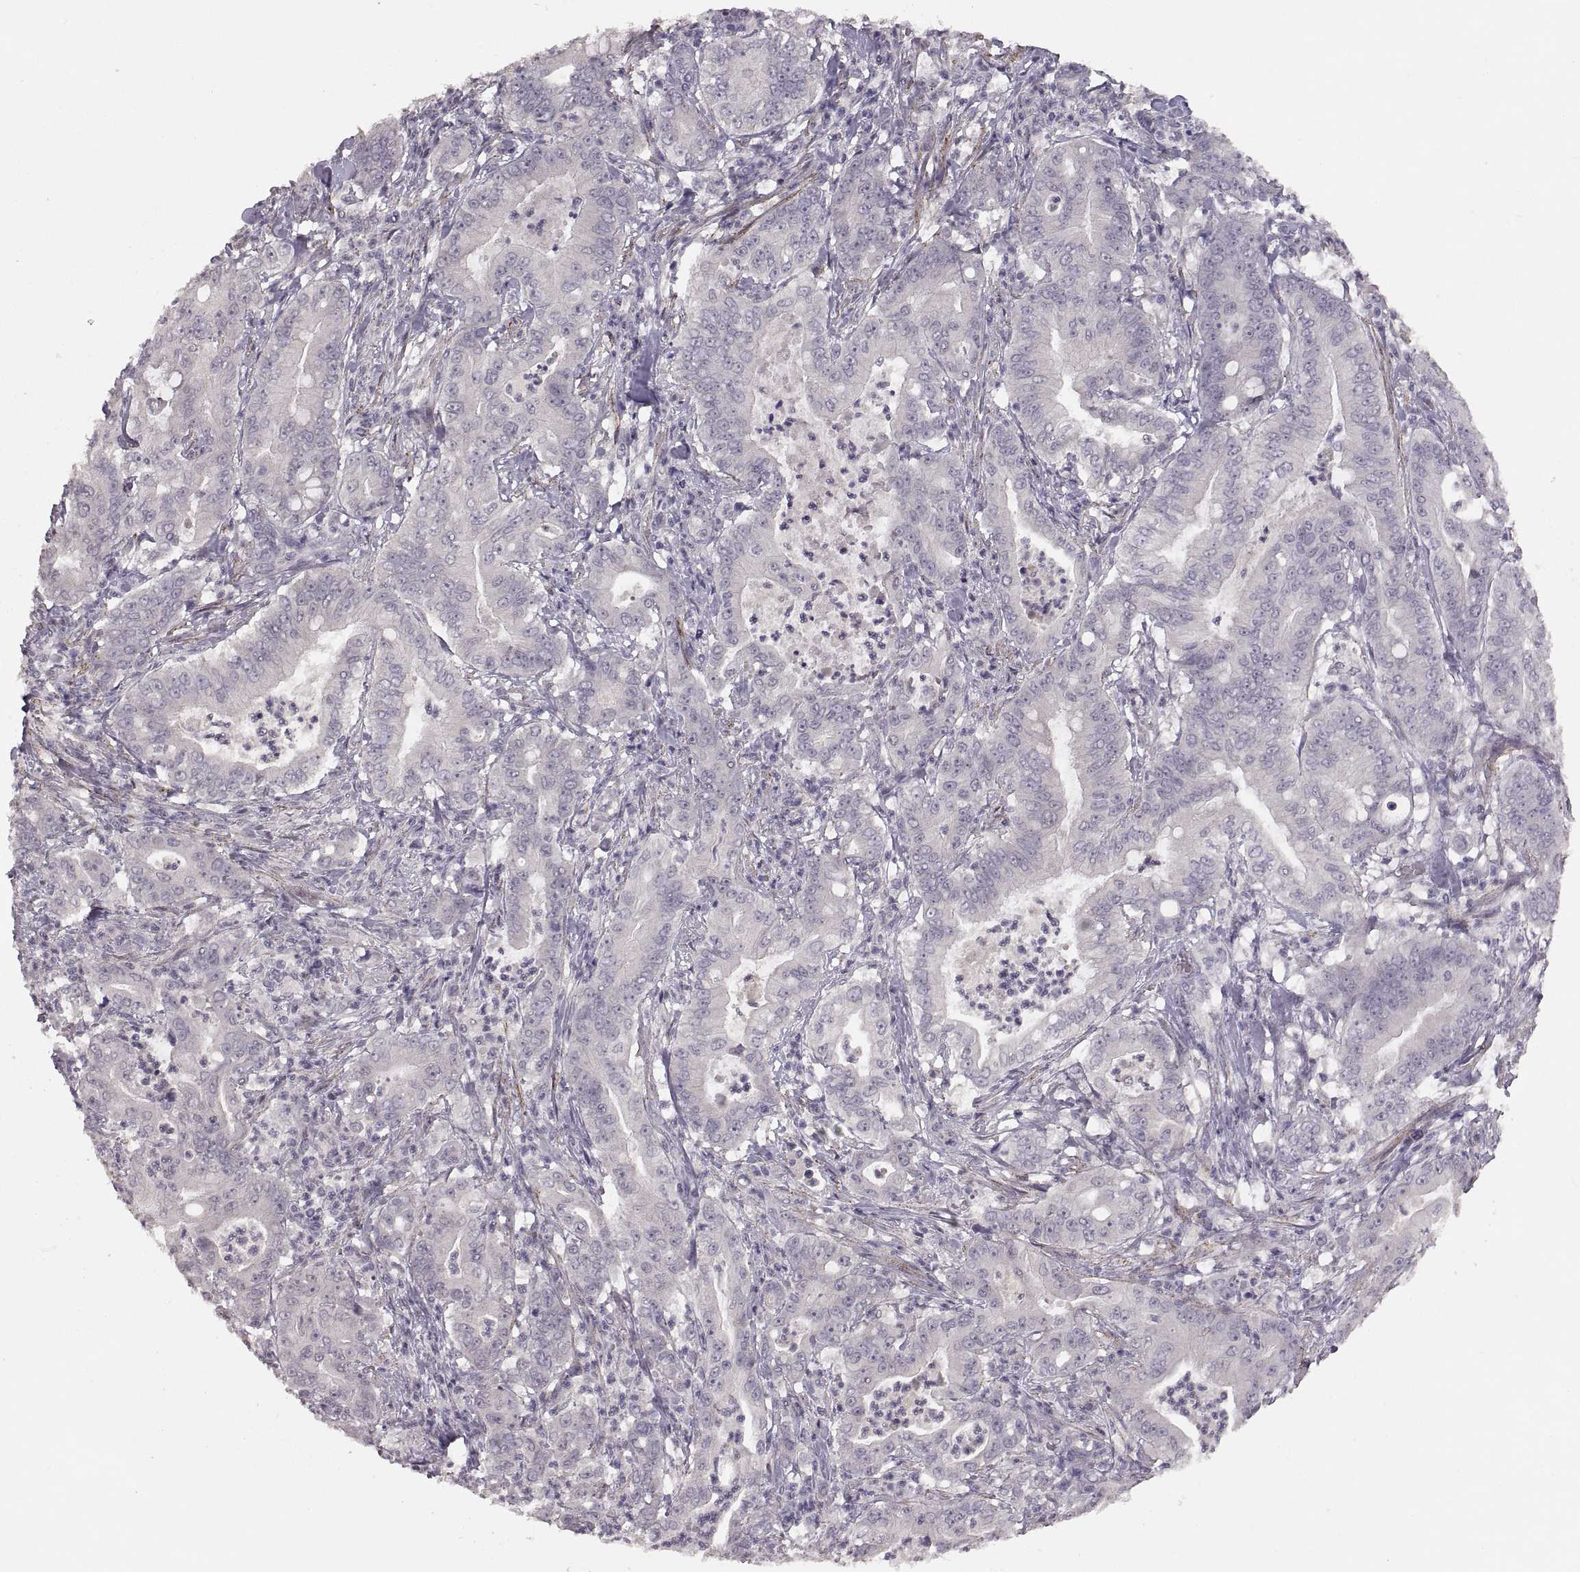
{"staining": {"intensity": "negative", "quantity": "none", "location": "none"}, "tissue": "pancreatic cancer", "cell_type": "Tumor cells", "image_type": "cancer", "snomed": [{"axis": "morphology", "description": "Adenocarcinoma, NOS"}, {"axis": "topography", "description": "Pancreas"}], "caption": "An immunohistochemistry (IHC) micrograph of adenocarcinoma (pancreatic) is shown. There is no staining in tumor cells of adenocarcinoma (pancreatic).", "gene": "CDH2", "patient": {"sex": "male", "age": 71}}